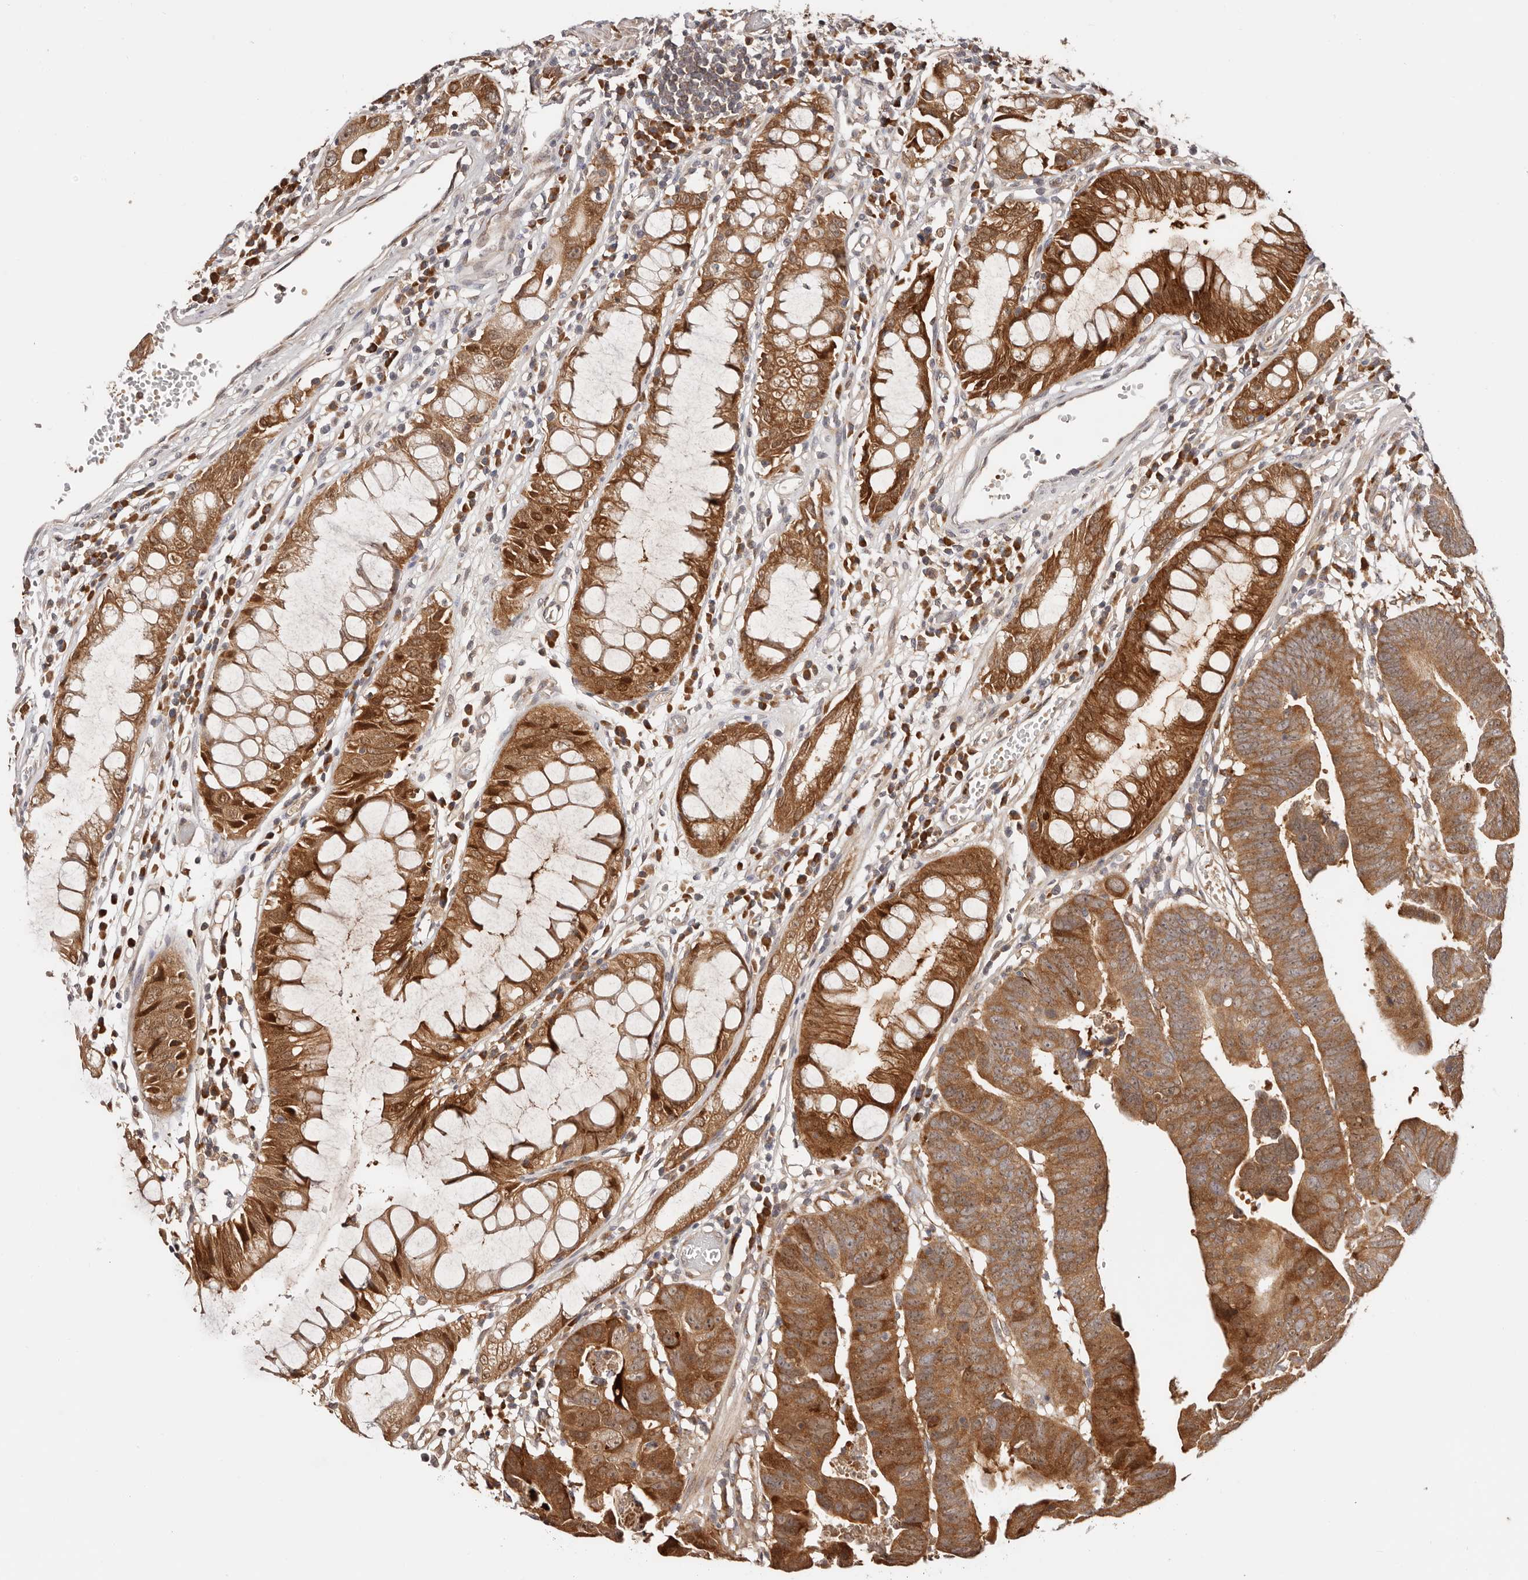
{"staining": {"intensity": "strong", "quantity": ">75%", "location": "cytoplasmic/membranous,nuclear"}, "tissue": "colorectal cancer", "cell_type": "Tumor cells", "image_type": "cancer", "snomed": [{"axis": "morphology", "description": "Adenocarcinoma, NOS"}, {"axis": "topography", "description": "Rectum"}], "caption": "There is high levels of strong cytoplasmic/membranous and nuclear staining in tumor cells of colorectal cancer (adenocarcinoma), as demonstrated by immunohistochemical staining (brown color).", "gene": "BCL2L15", "patient": {"sex": "female", "age": 65}}